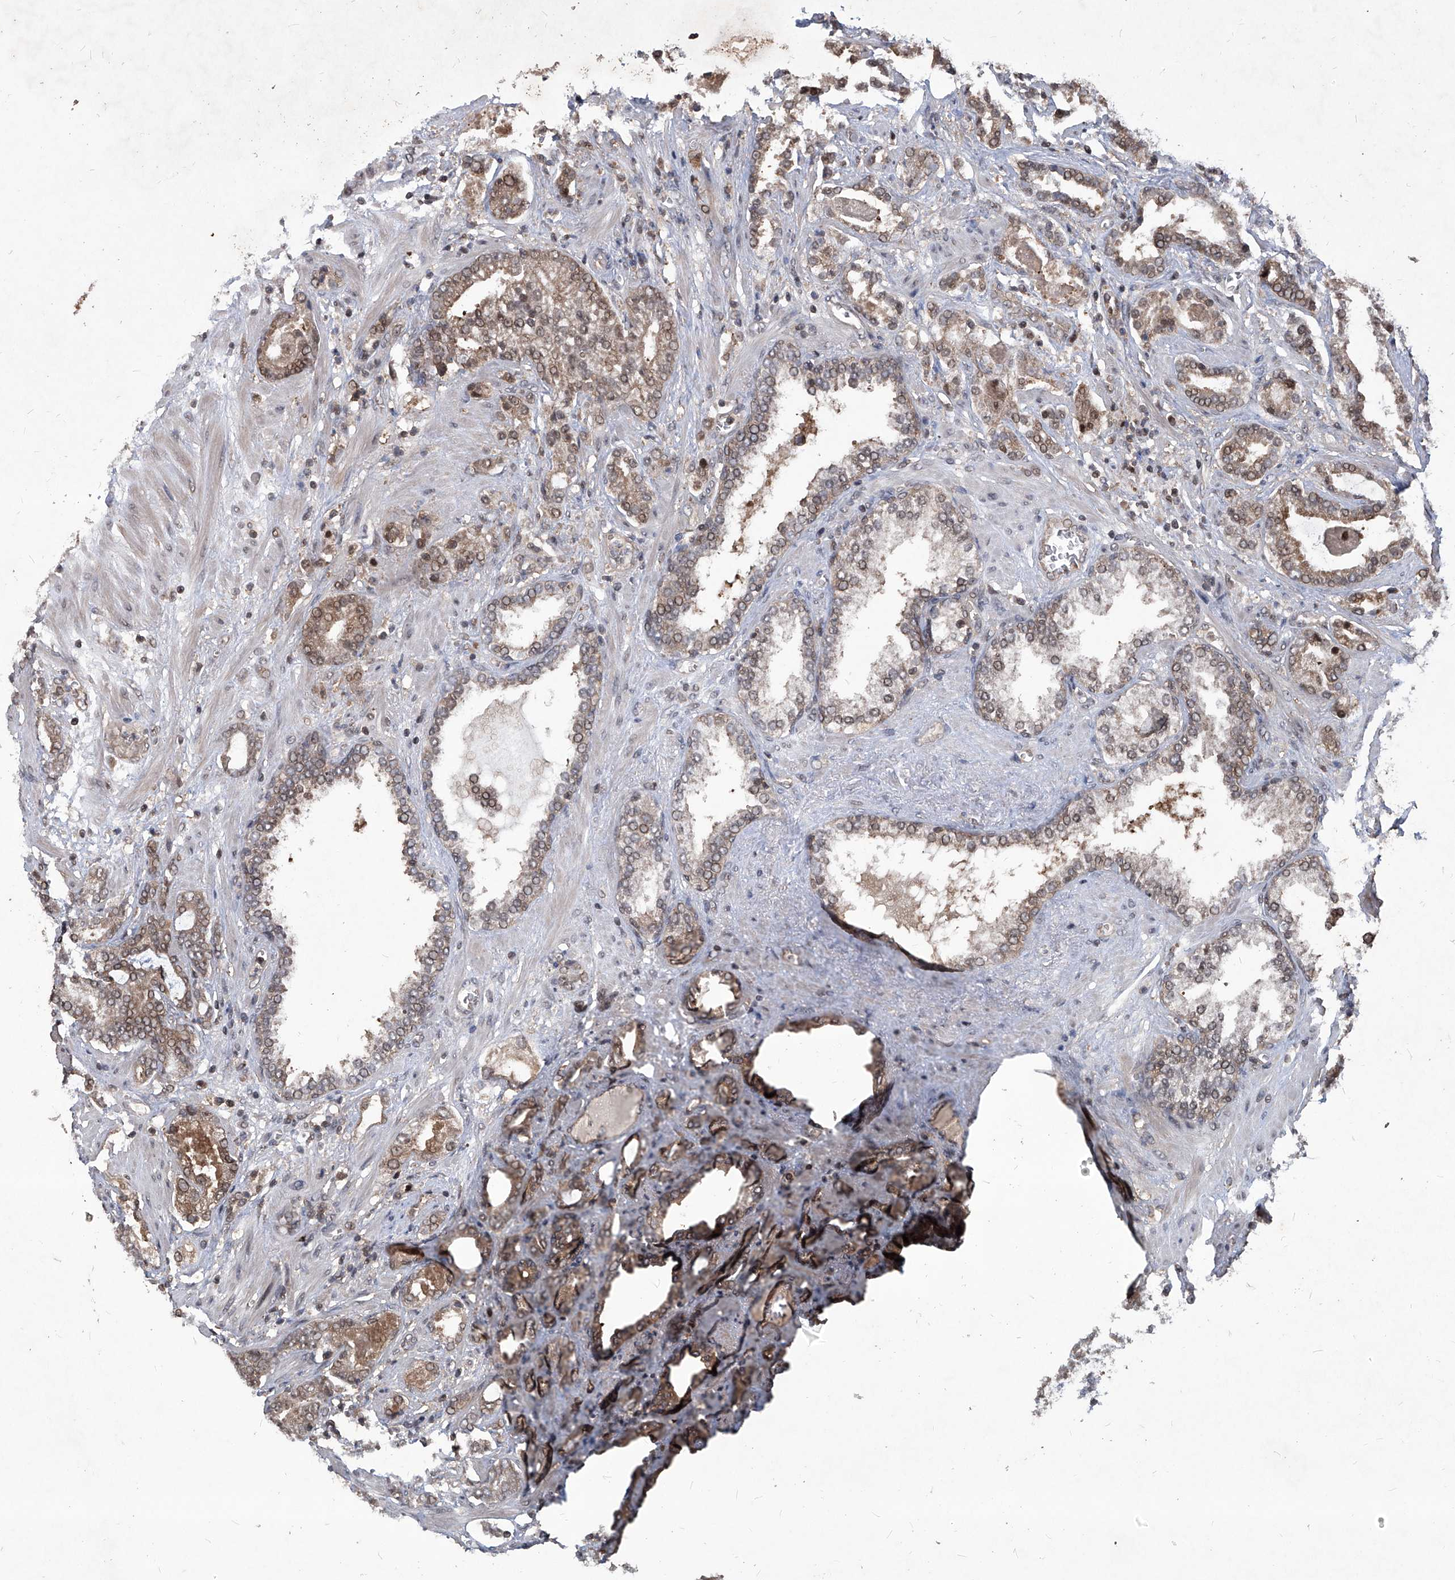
{"staining": {"intensity": "moderate", "quantity": ">75%", "location": "cytoplasmic/membranous"}, "tissue": "prostate cancer", "cell_type": "Tumor cells", "image_type": "cancer", "snomed": [{"axis": "morphology", "description": "Adenocarcinoma, High grade"}, {"axis": "topography", "description": "Prostate and seminal vesicle, NOS"}], "caption": "Prostate cancer (adenocarcinoma (high-grade)) tissue exhibits moderate cytoplasmic/membranous positivity in approximately >75% of tumor cells, visualized by immunohistochemistry. (DAB IHC, brown staining for protein, blue staining for nuclei).", "gene": "PSMB1", "patient": {"sex": "male", "age": 67}}